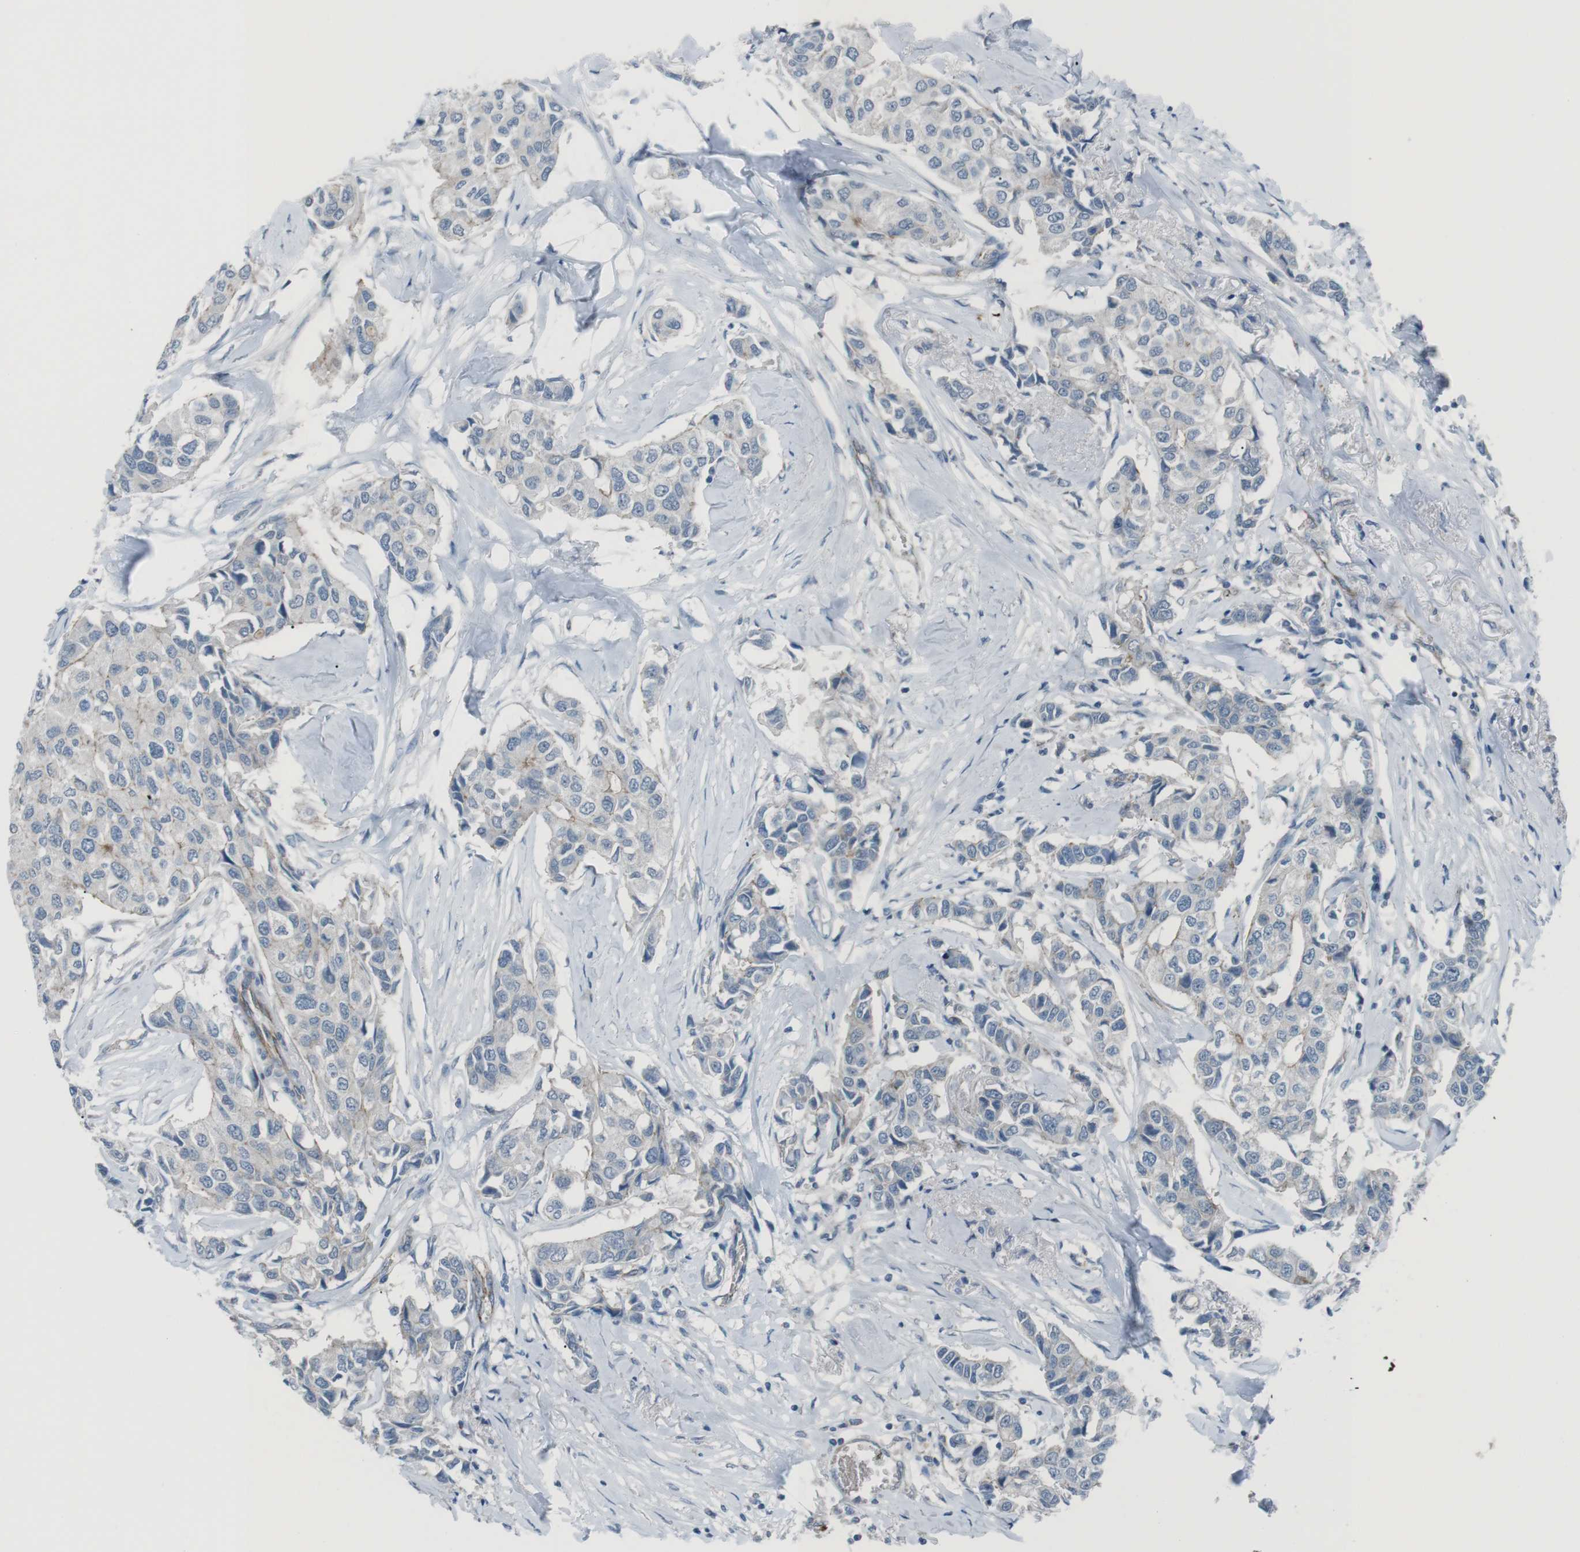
{"staining": {"intensity": "negative", "quantity": "none", "location": "none"}, "tissue": "breast cancer", "cell_type": "Tumor cells", "image_type": "cancer", "snomed": [{"axis": "morphology", "description": "Duct carcinoma"}, {"axis": "topography", "description": "Breast"}], "caption": "Immunohistochemistry (IHC) of human breast cancer (invasive ductal carcinoma) shows no expression in tumor cells.", "gene": "SPTA1", "patient": {"sex": "female", "age": 80}}